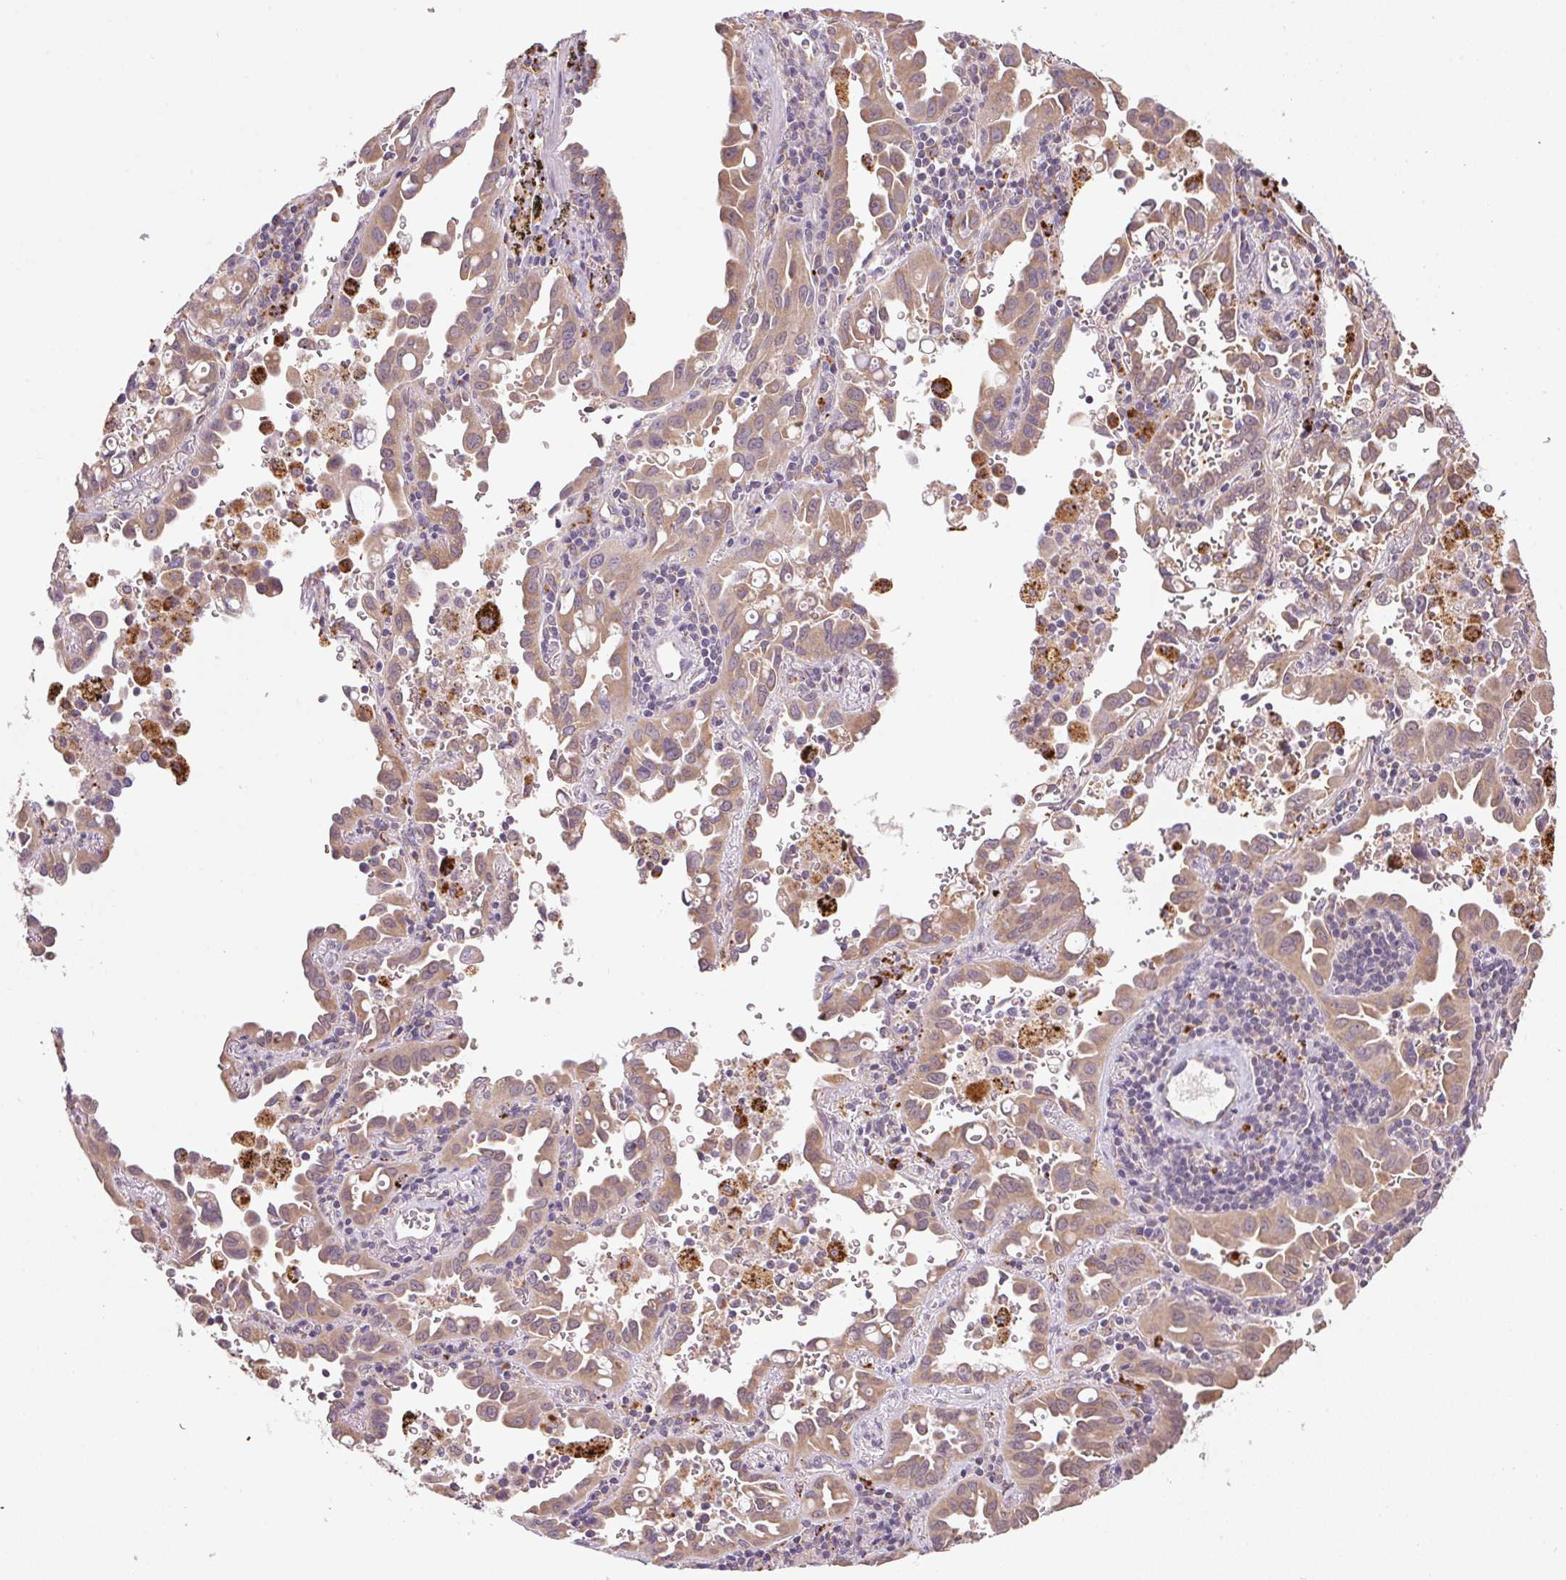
{"staining": {"intensity": "weak", "quantity": ">75%", "location": "cytoplasmic/membranous"}, "tissue": "lung cancer", "cell_type": "Tumor cells", "image_type": "cancer", "snomed": [{"axis": "morphology", "description": "Adenocarcinoma, NOS"}, {"axis": "topography", "description": "Lung"}], "caption": "Immunohistochemistry (IHC) of human lung cancer exhibits low levels of weak cytoplasmic/membranous positivity in approximately >75% of tumor cells. Using DAB (brown) and hematoxylin (blue) stains, captured at high magnification using brightfield microscopy.", "gene": "ADH5", "patient": {"sex": "male", "age": 68}}